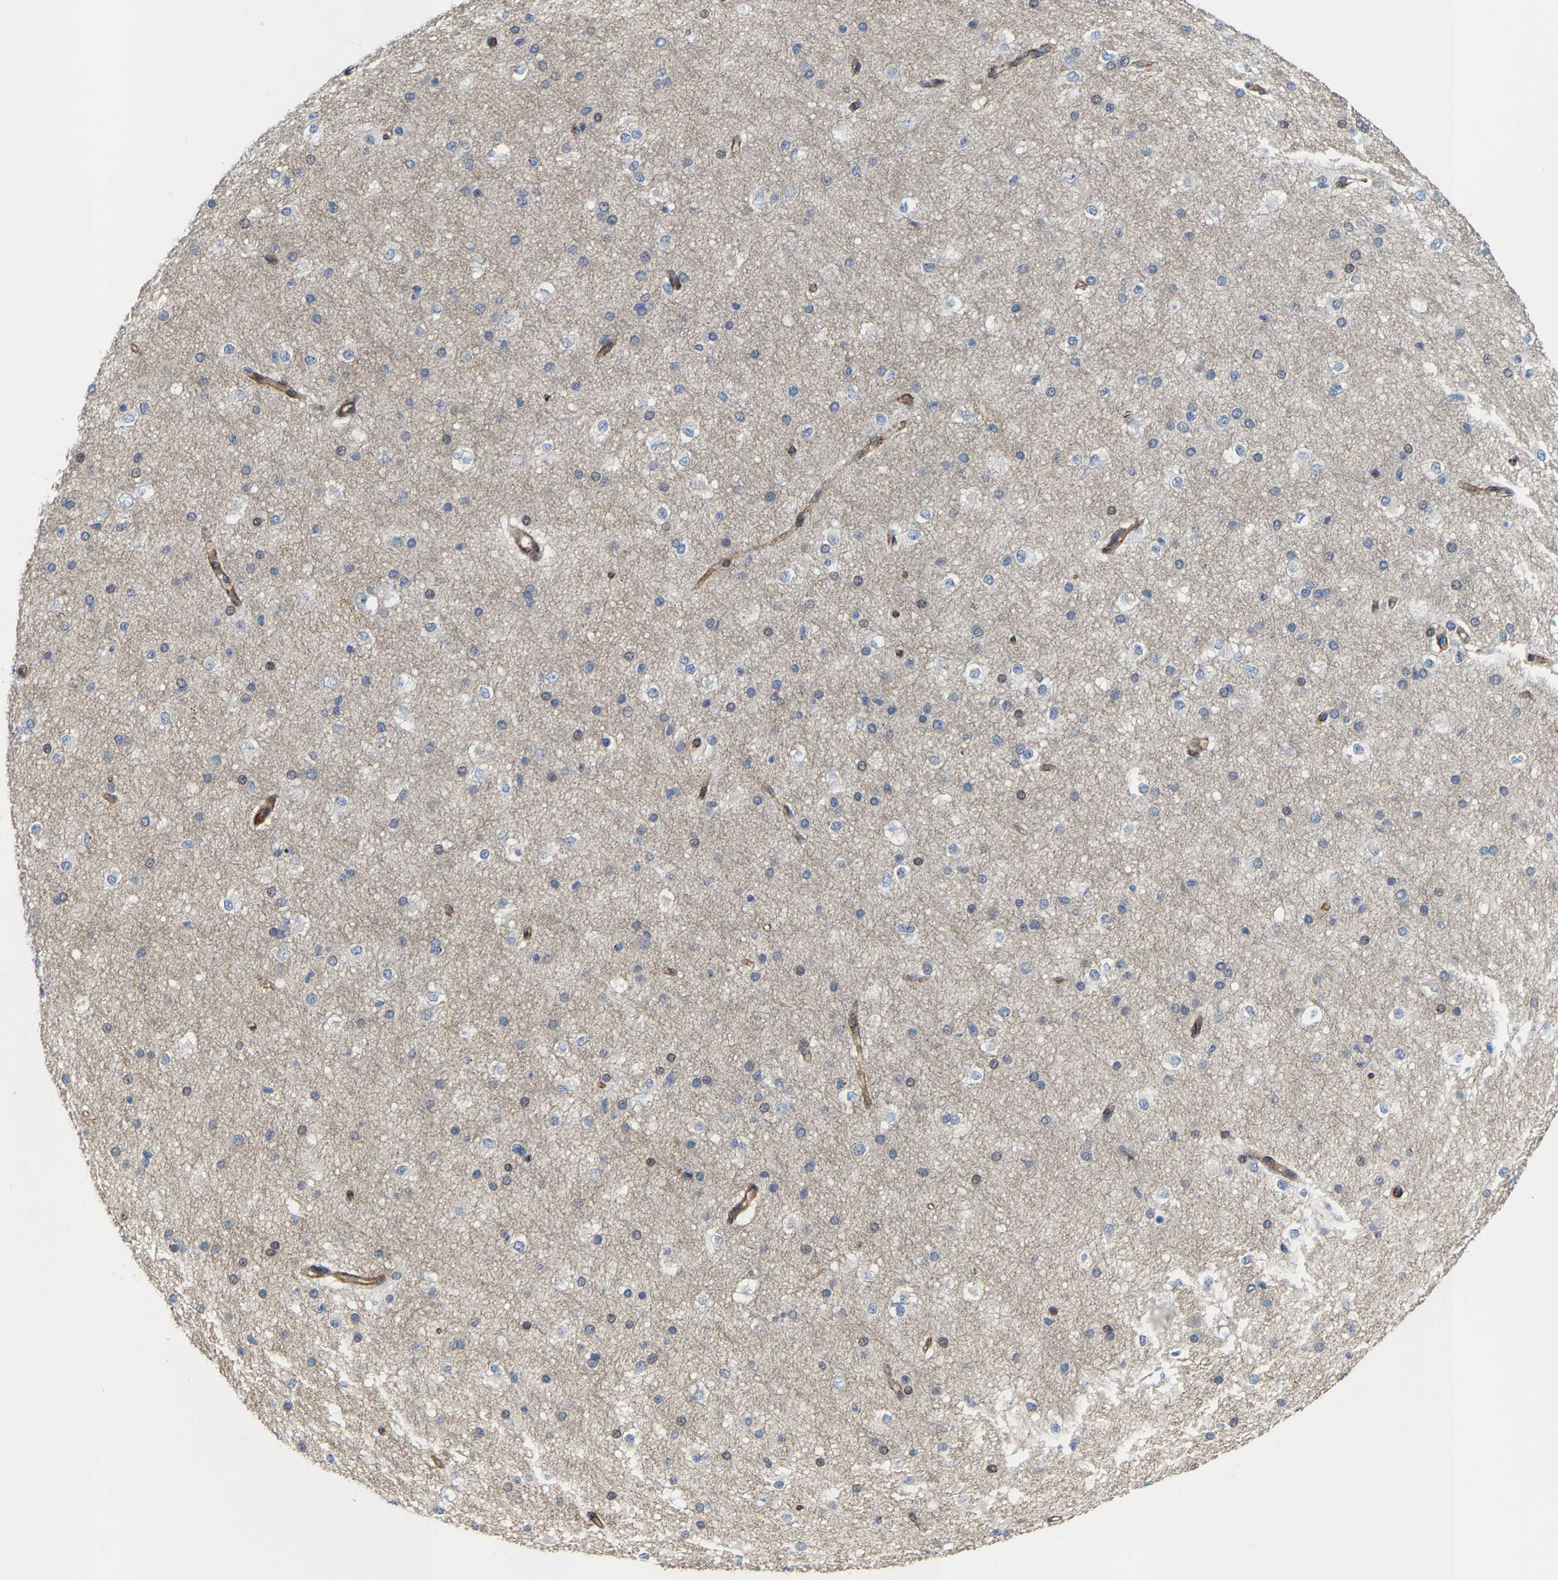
{"staining": {"intensity": "strong", "quantity": ">75%", "location": "cytoplasmic/membranous"}, "tissue": "cerebral cortex", "cell_type": "Endothelial cells", "image_type": "normal", "snomed": [{"axis": "morphology", "description": "Normal tissue, NOS"}, {"axis": "morphology", "description": "Developmental malformation"}, {"axis": "topography", "description": "Cerebral cortex"}], "caption": "An immunohistochemistry (IHC) image of benign tissue is shown. Protein staining in brown shows strong cytoplasmic/membranous positivity in cerebral cortex within endothelial cells. Using DAB (3,3'-diaminobenzidine) (brown) and hematoxylin (blue) stains, captured at high magnification using brightfield microscopy.", "gene": "TGFB1I1", "patient": {"sex": "female", "age": 30}}